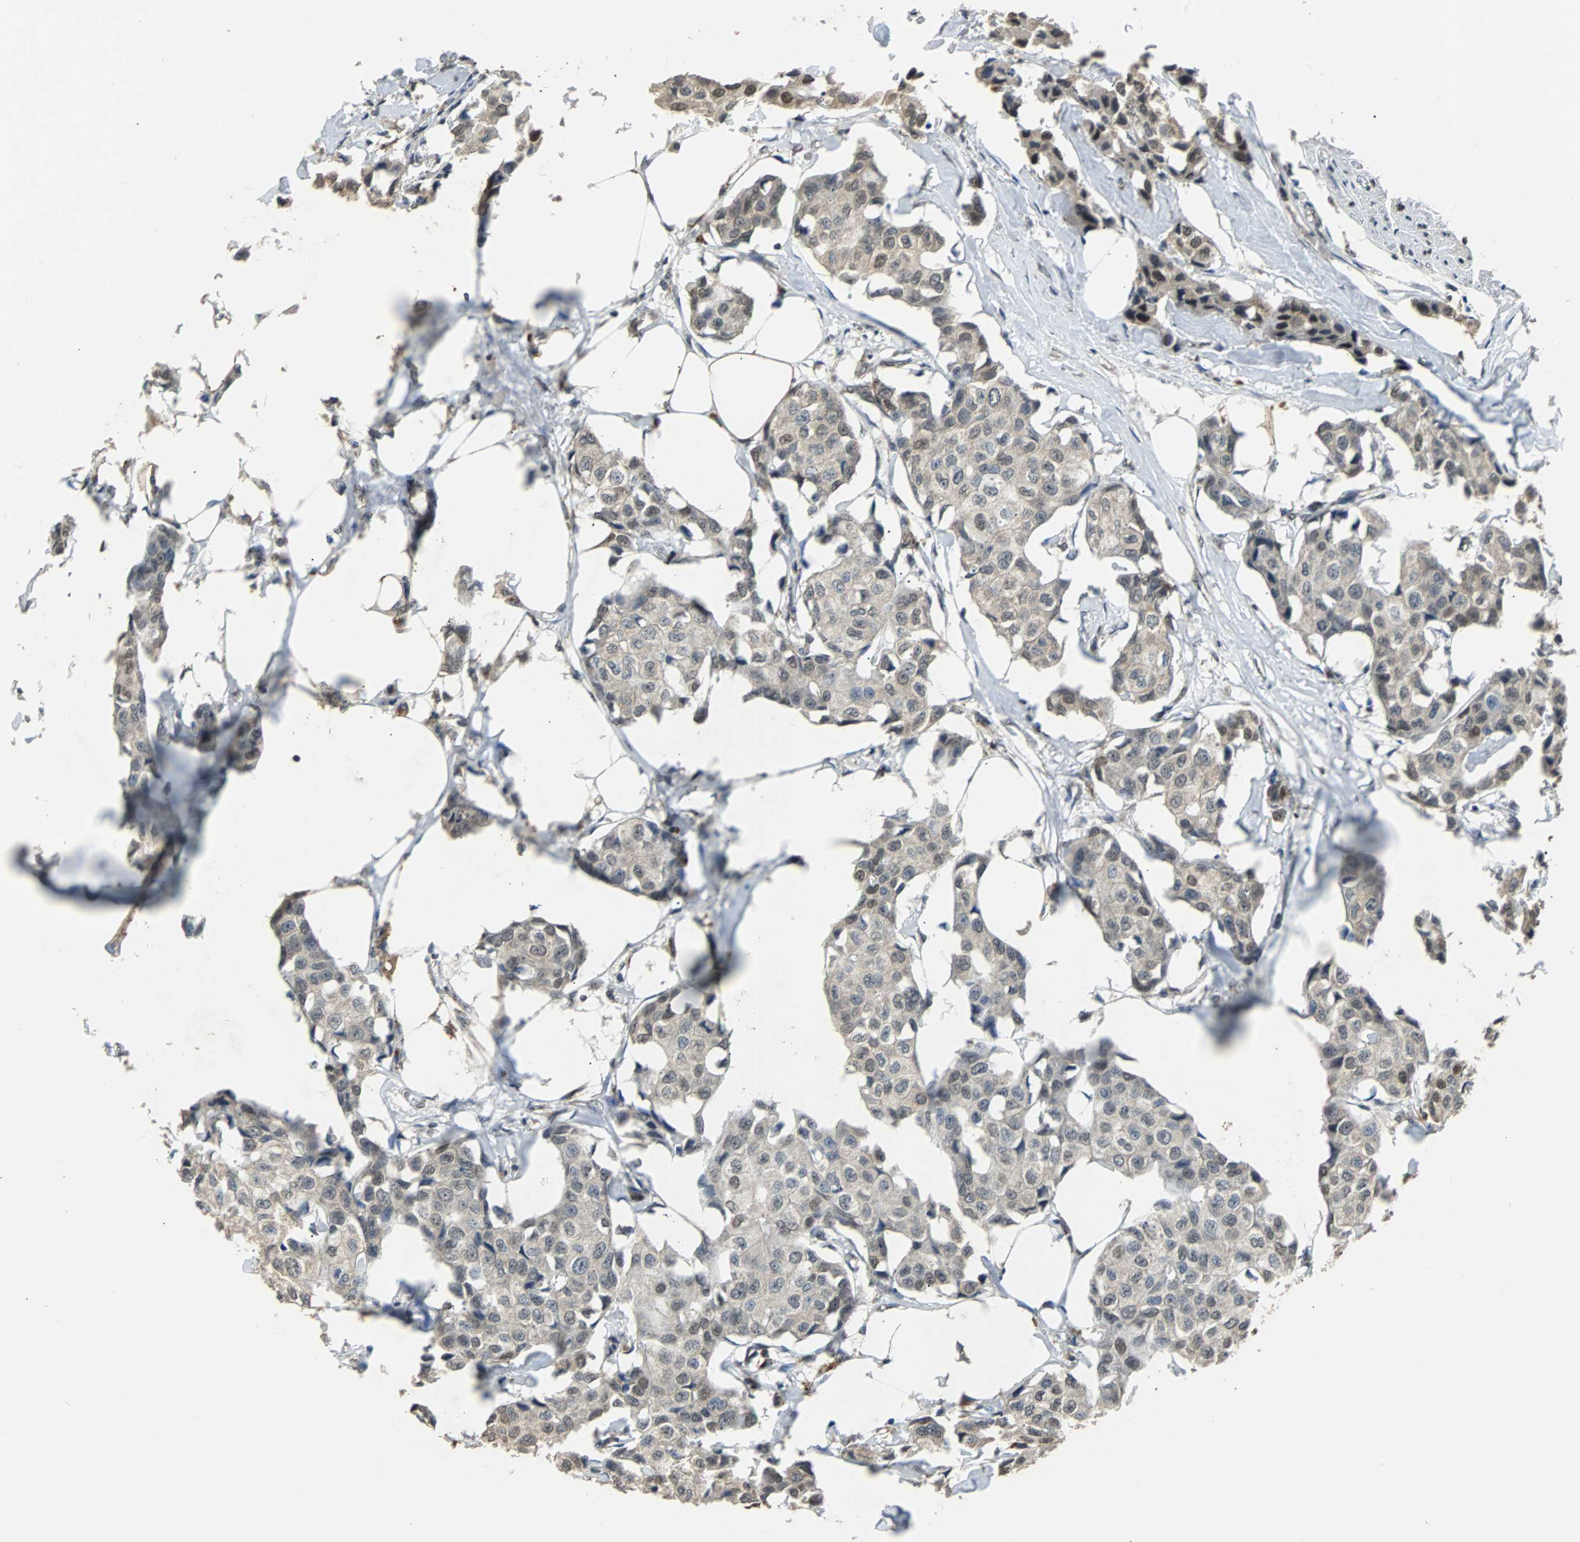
{"staining": {"intensity": "weak", "quantity": "25%-75%", "location": "cytoplasmic/membranous,nuclear"}, "tissue": "breast cancer", "cell_type": "Tumor cells", "image_type": "cancer", "snomed": [{"axis": "morphology", "description": "Duct carcinoma"}, {"axis": "topography", "description": "Breast"}], "caption": "Weak cytoplasmic/membranous and nuclear expression is seen in approximately 25%-75% of tumor cells in breast invasive ductal carcinoma. The staining was performed using DAB (3,3'-diaminobenzidine), with brown indicating positive protein expression. Nuclei are stained blue with hematoxylin.", "gene": "PHC1", "patient": {"sex": "female", "age": 80}}